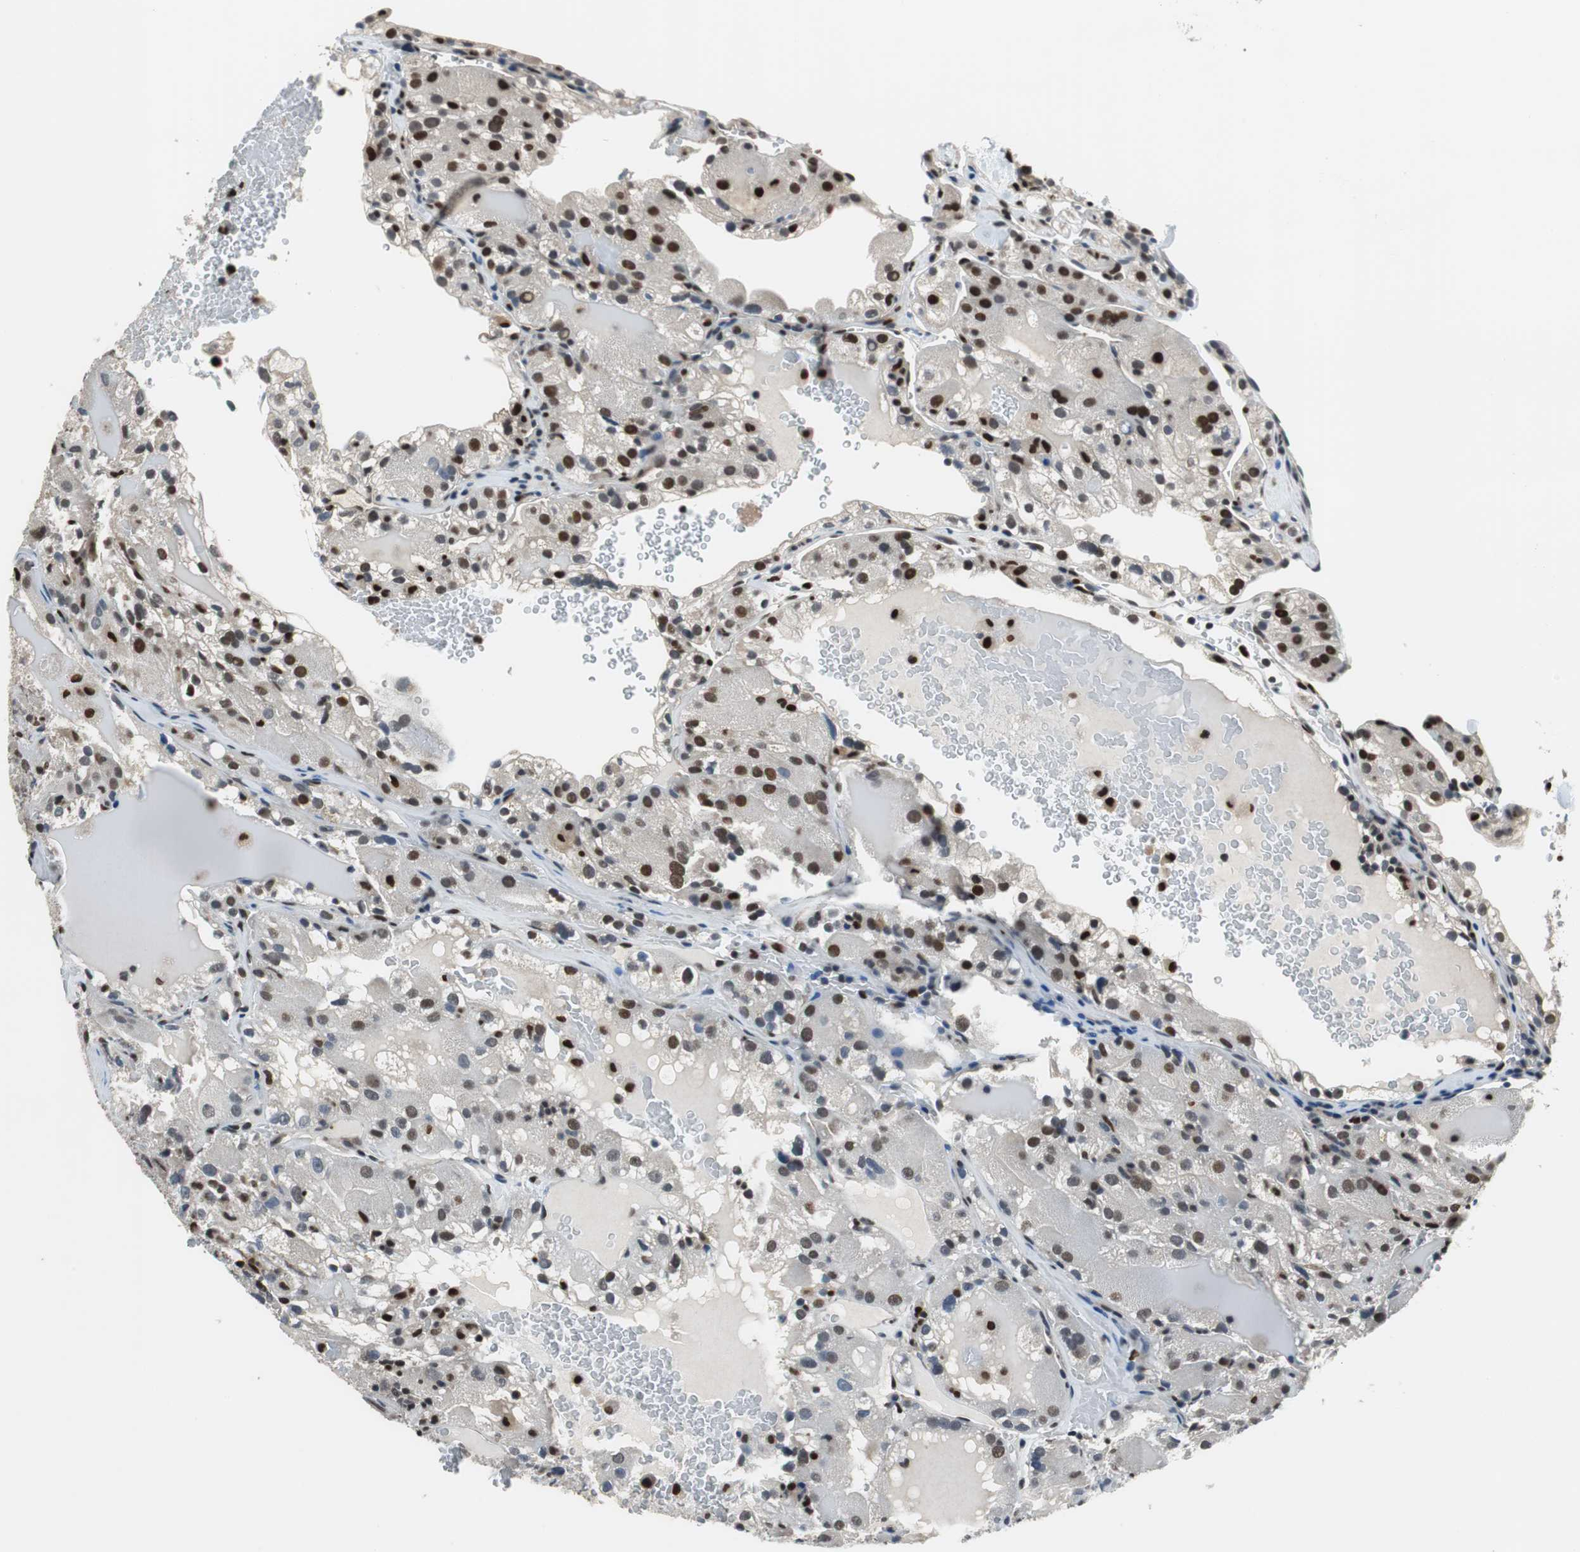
{"staining": {"intensity": "weak", "quantity": "25%-75%", "location": "nuclear"}, "tissue": "renal cancer", "cell_type": "Tumor cells", "image_type": "cancer", "snomed": [{"axis": "morphology", "description": "Normal tissue, NOS"}, {"axis": "morphology", "description": "Adenocarcinoma, NOS"}, {"axis": "topography", "description": "Kidney"}], "caption": "This photomicrograph exhibits immunohistochemistry (IHC) staining of human adenocarcinoma (renal), with low weak nuclear staining in about 25%-75% of tumor cells.", "gene": "MAFB", "patient": {"sex": "male", "age": 61}}